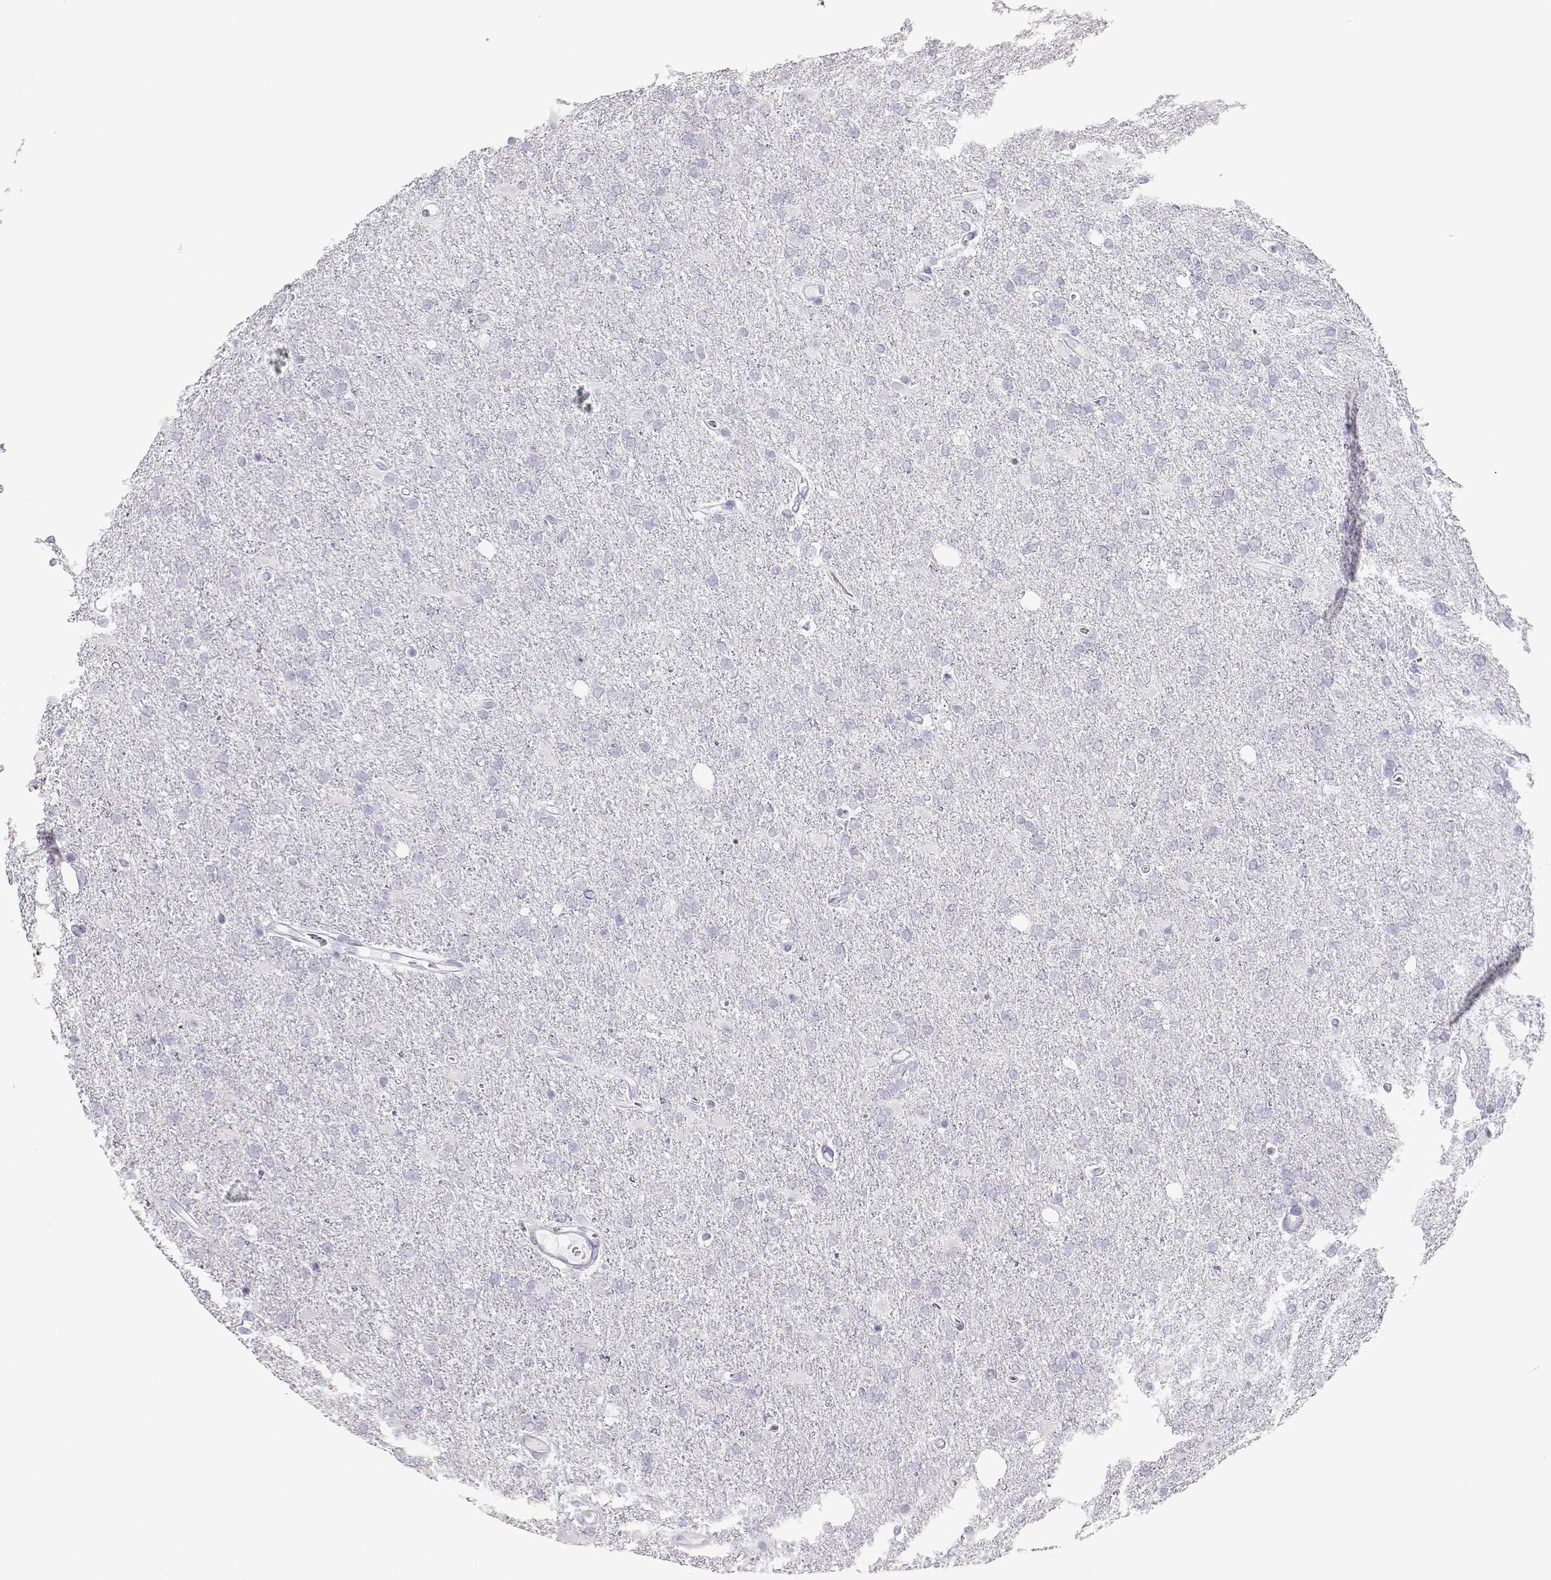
{"staining": {"intensity": "negative", "quantity": "none", "location": "none"}, "tissue": "glioma", "cell_type": "Tumor cells", "image_type": "cancer", "snomed": [{"axis": "morphology", "description": "Glioma, malignant, High grade"}, {"axis": "topography", "description": "Cerebral cortex"}], "caption": "Tumor cells are negative for protein expression in human glioma. Nuclei are stained in blue.", "gene": "TKTL1", "patient": {"sex": "male", "age": 70}}